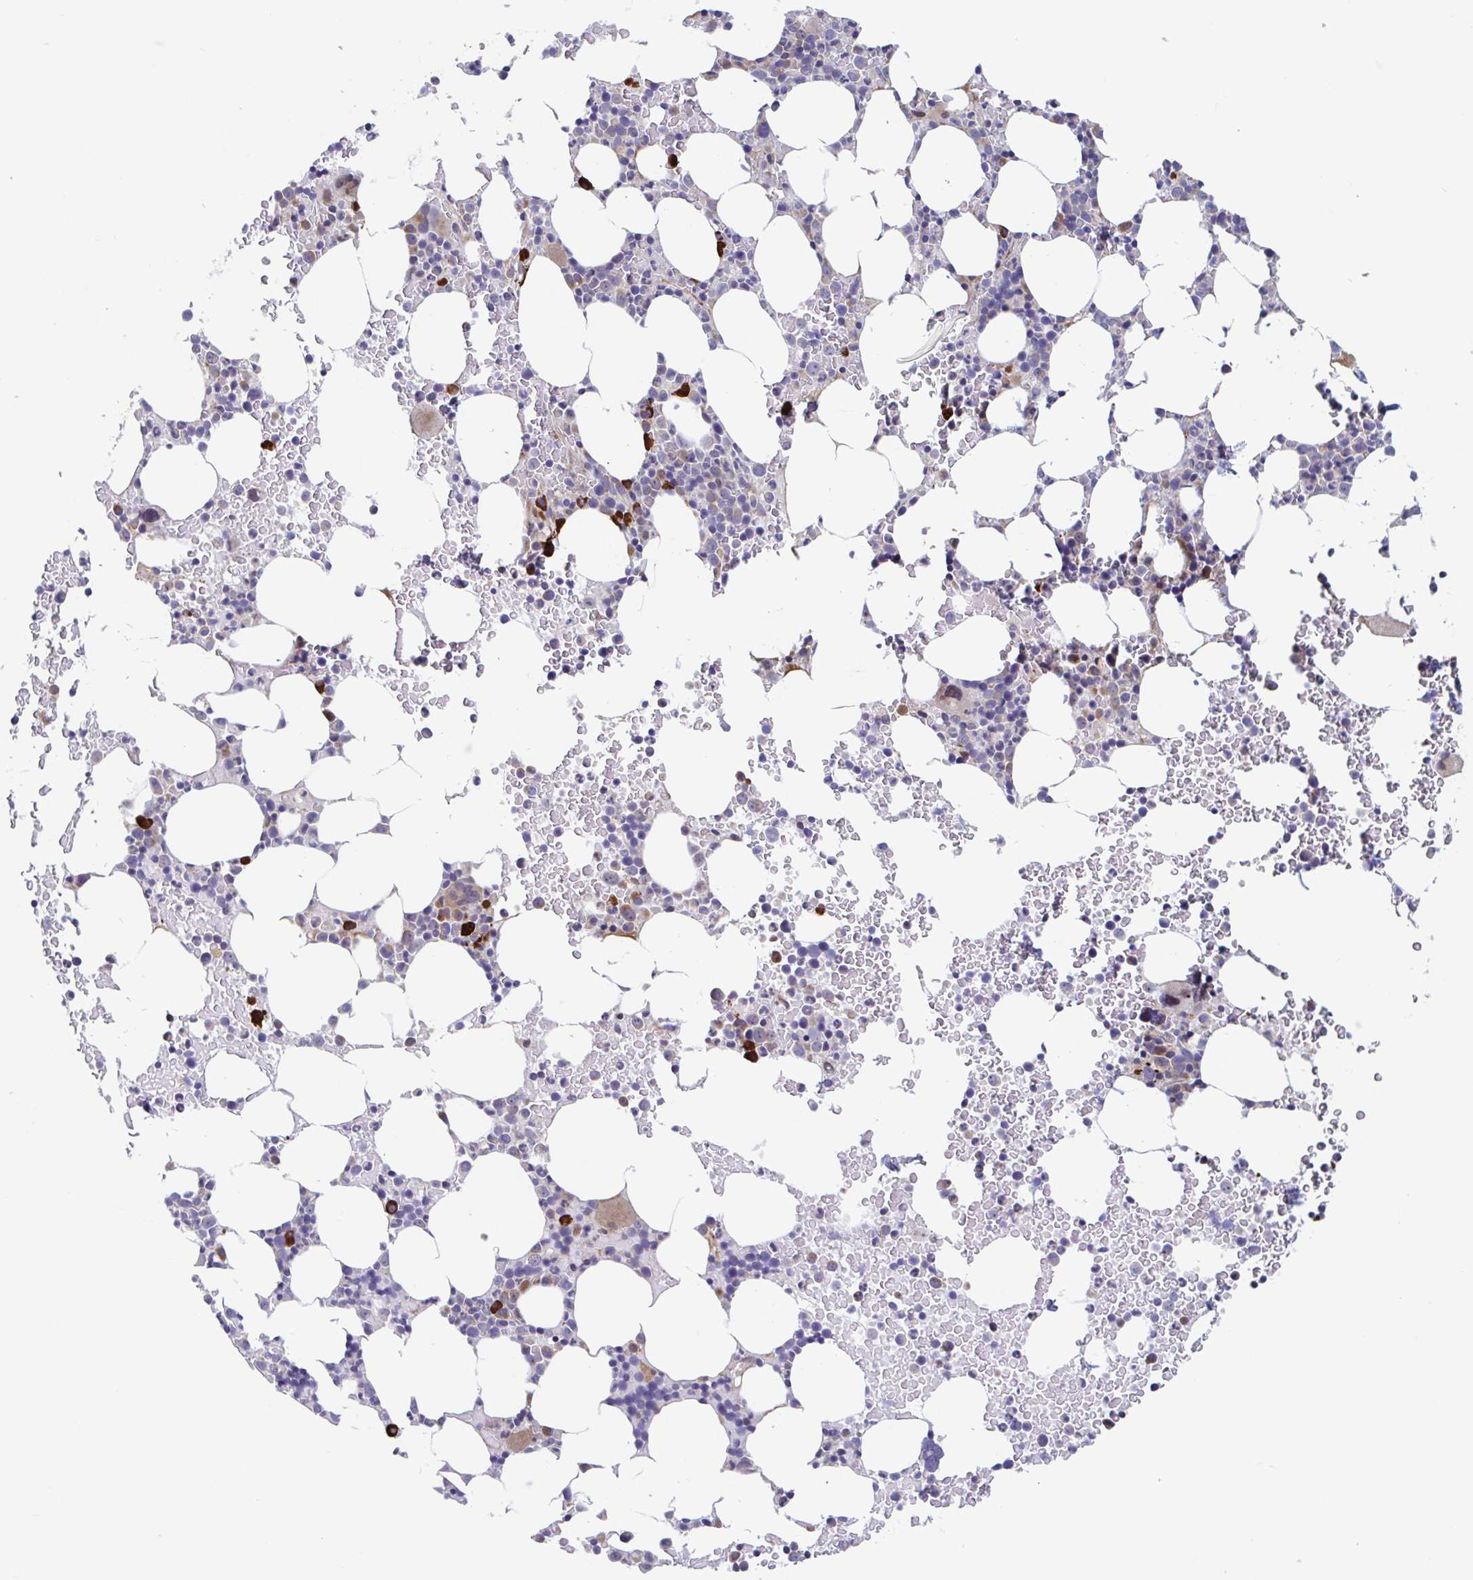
{"staining": {"intensity": "strong", "quantity": "<25%", "location": "cytoplasmic/membranous"}, "tissue": "bone marrow", "cell_type": "Hematopoietic cells", "image_type": "normal", "snomed": [{"axis": "morphology", "description": "Normal tissue, NOS"}, {"axis": "topography", "description": "Bone marrow"}], "caption": "A photomicrograph of bone marrow stained for a protein displays strong cytoplasmic/membranous brown staining in hematopoietic cells.", "gene": "DUXA", "patient": {"sex": "female", "age": 62}}